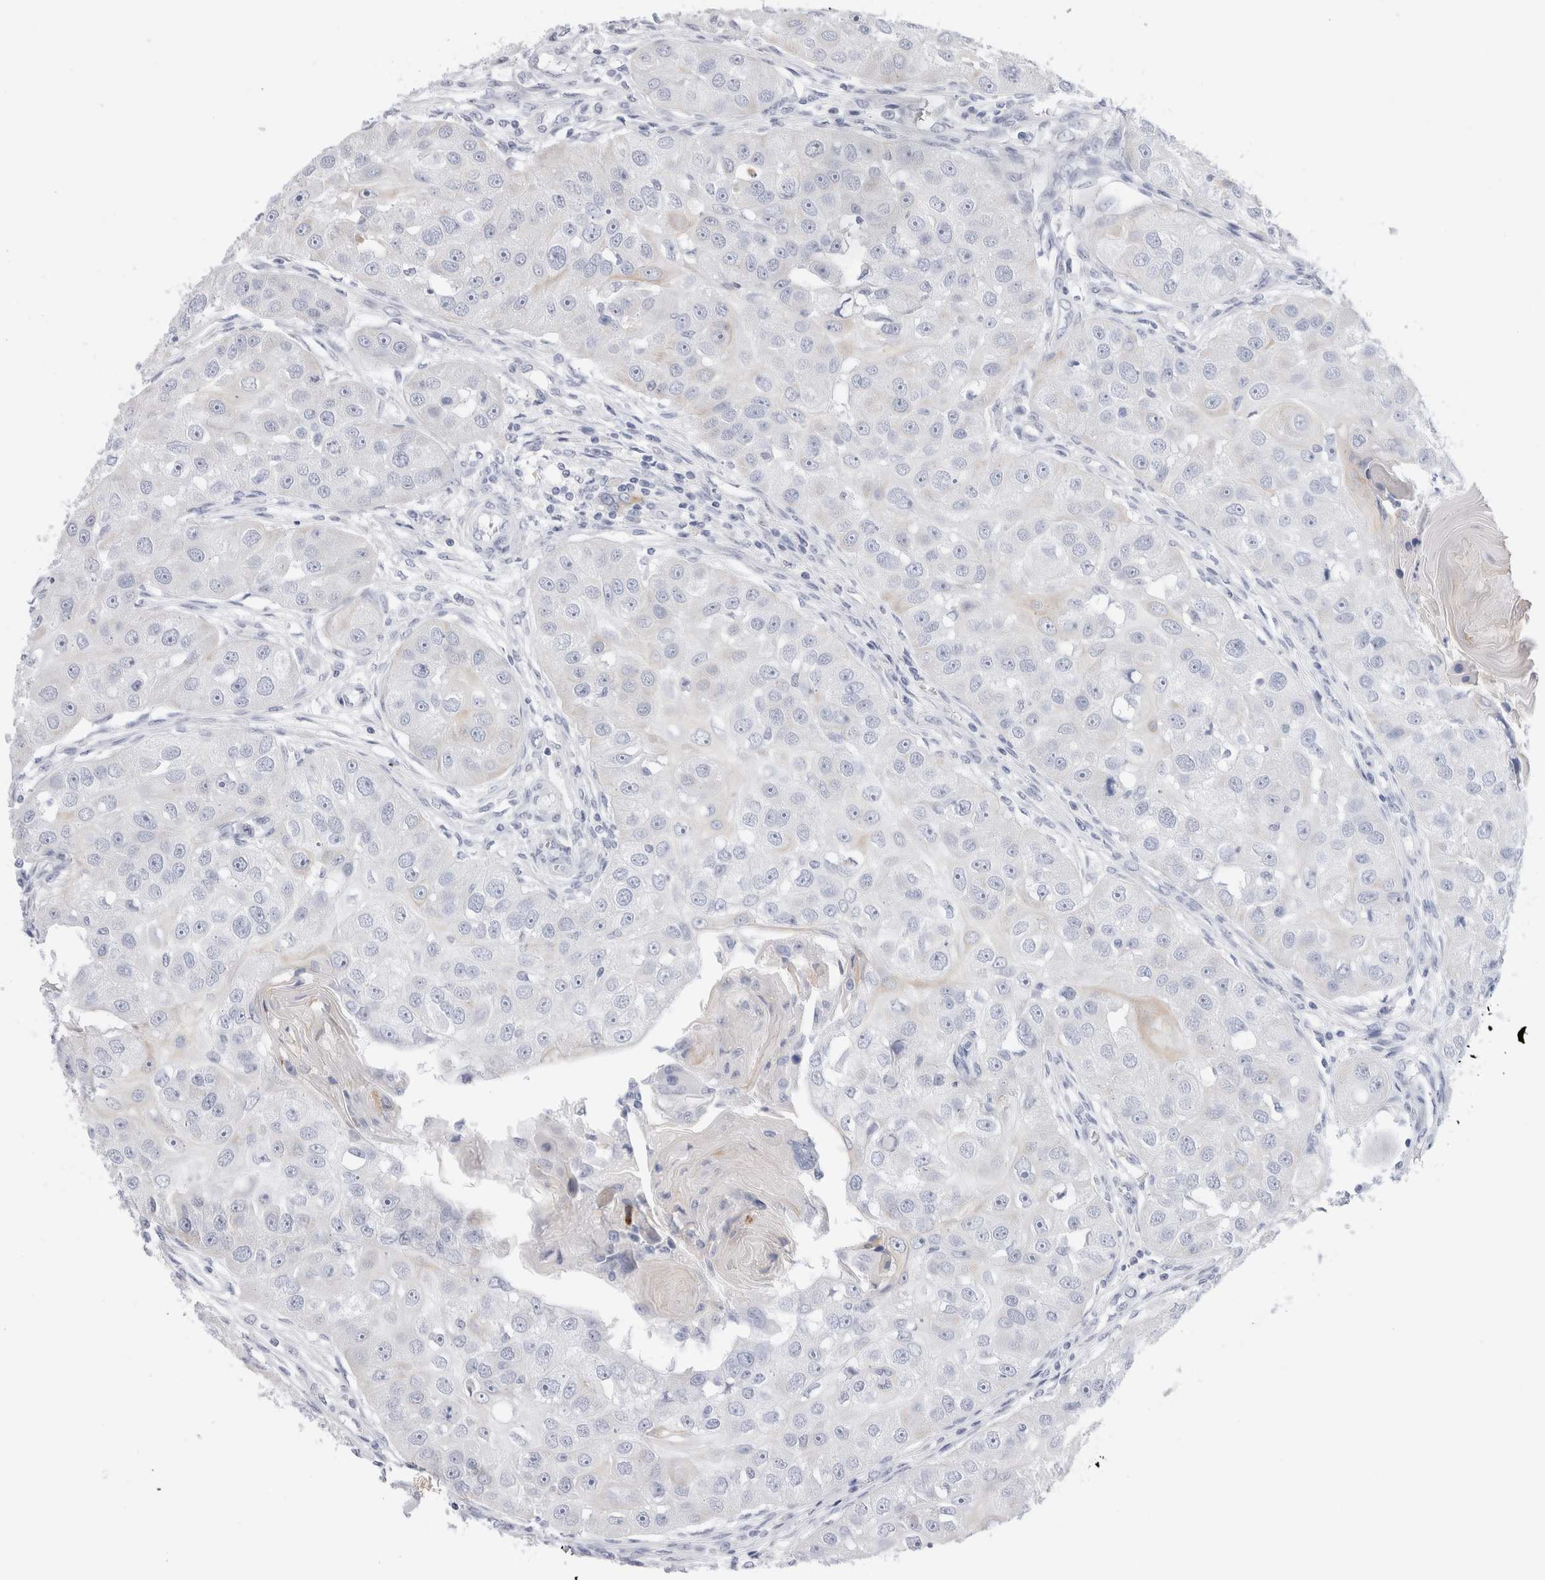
{"staining": {"intensity": "weak", "quantity": "<25%", "location": "cytoplasmic/membranous"}, "tissue": "head and neck cancer", "cell_type": "Tumor cells", "image_type": "cancer", "snomed": [{"axis": "morphology", "description": "Normal tissue, NOS"}, {"axis": "morphology", "description": "Squamous cell carcinoma, NOS"}, {"axis": "topography", "description": "Skeletal muscle"}, {"axis": "topography", "description": "Head-Neck"}], "caption": "Head and neck squamous cell carcinoma stained for a protein using immunohistochemistry (IHC) reveals no positivity tumor cells.", "gene": "MUC15", "patient": {"sex": "male", "age": 51}}